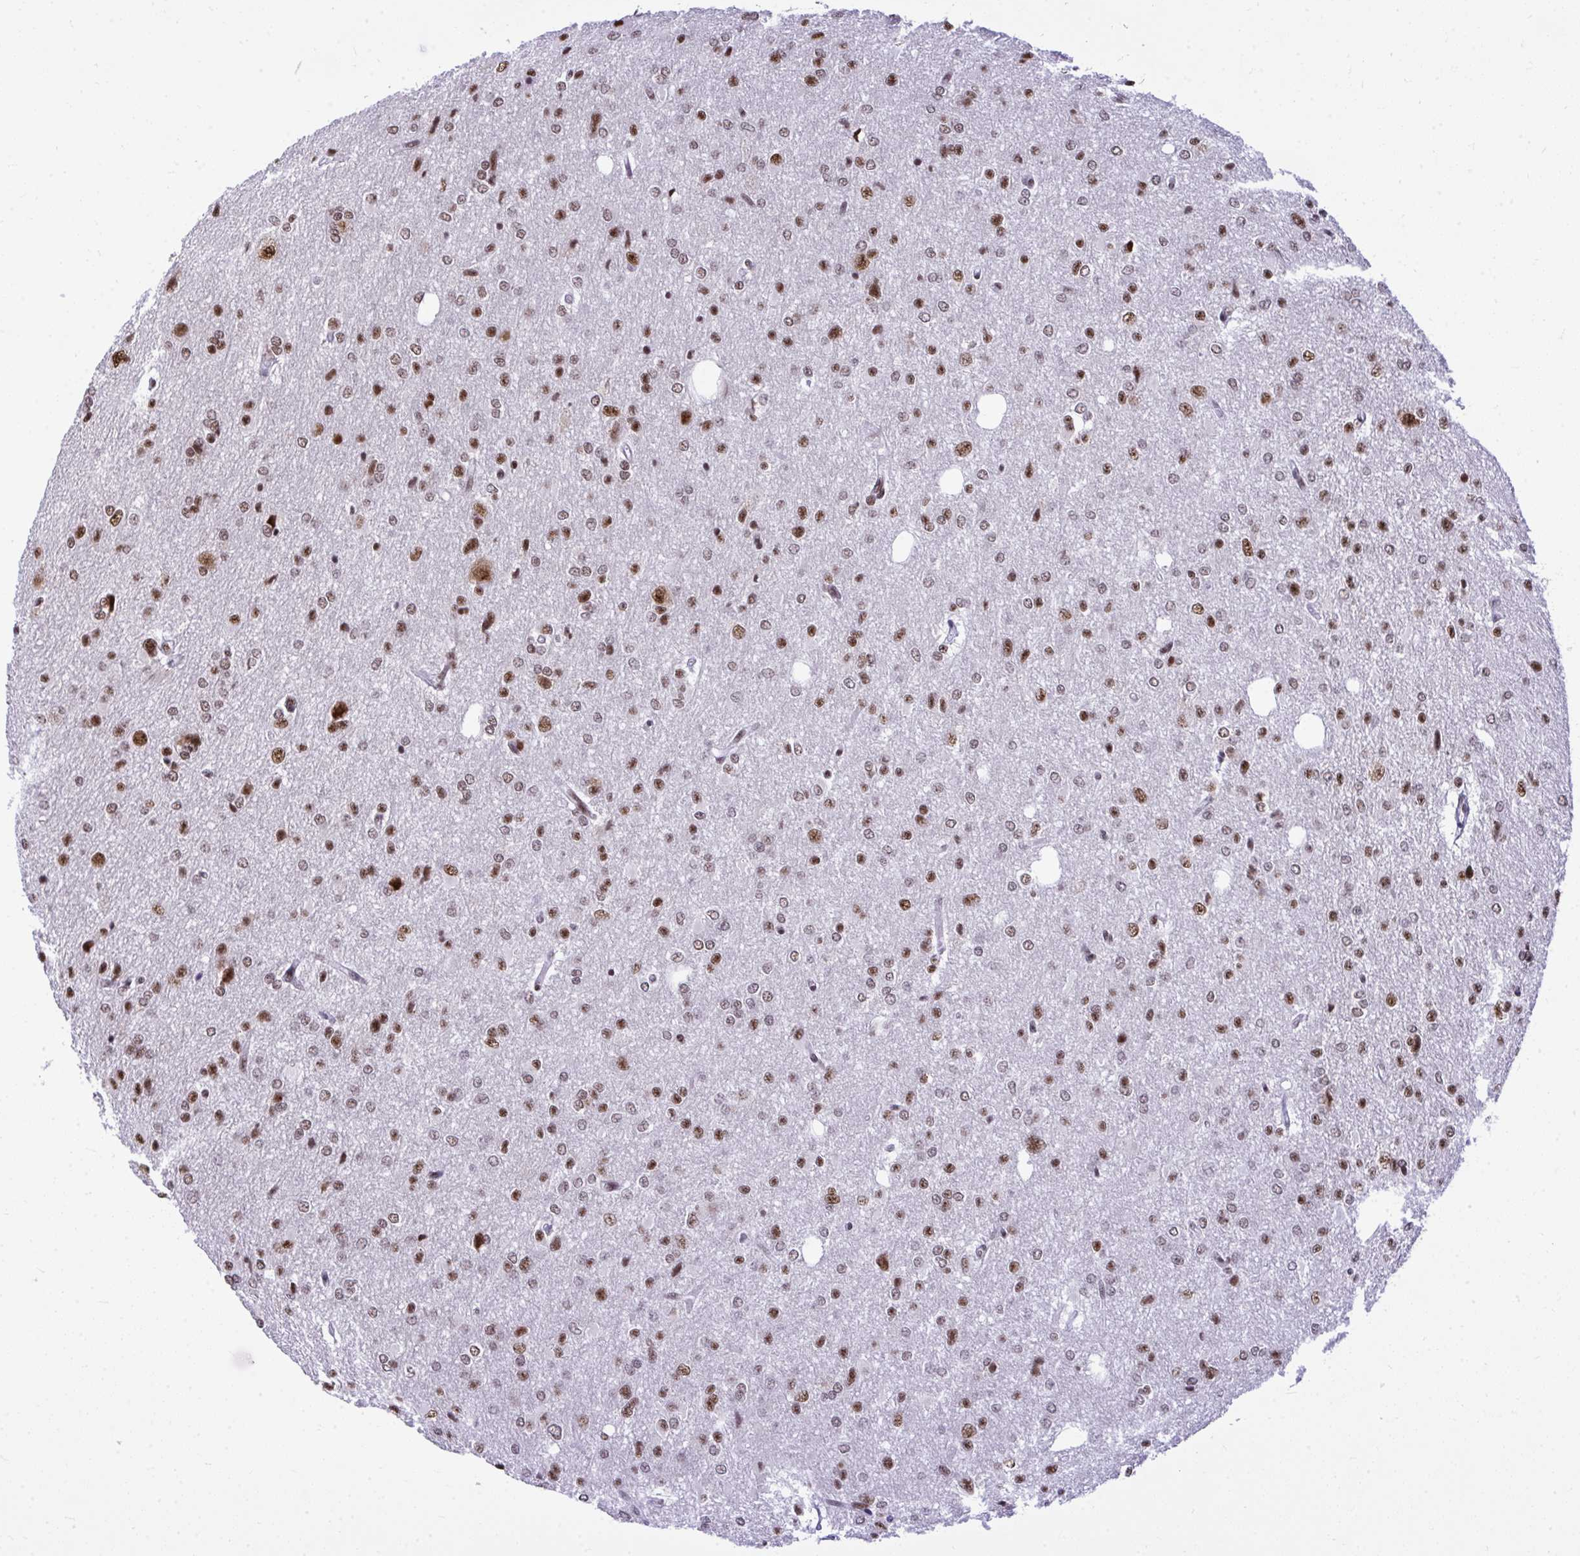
{"staining": {"intensity": "strong", "quantity": "25%-75%", "location": "nuclear"}, "tissue": "glioma", "cell_type": "Tumor cells", "image_type": "cancer", "snomed": [{"axis": "morphology", "description": "Glioma, malignant, Low grade"}, {"axis": "topography", "description": "Brain"}], "caption": "This image demonstrates IHC staining of human low-grade glioma (malignant), with high strong nuclear positivity in about 25%-75% of tumor cells.", "gene": "PRPF19", "patient": {"sex": "male", "age": 26}}